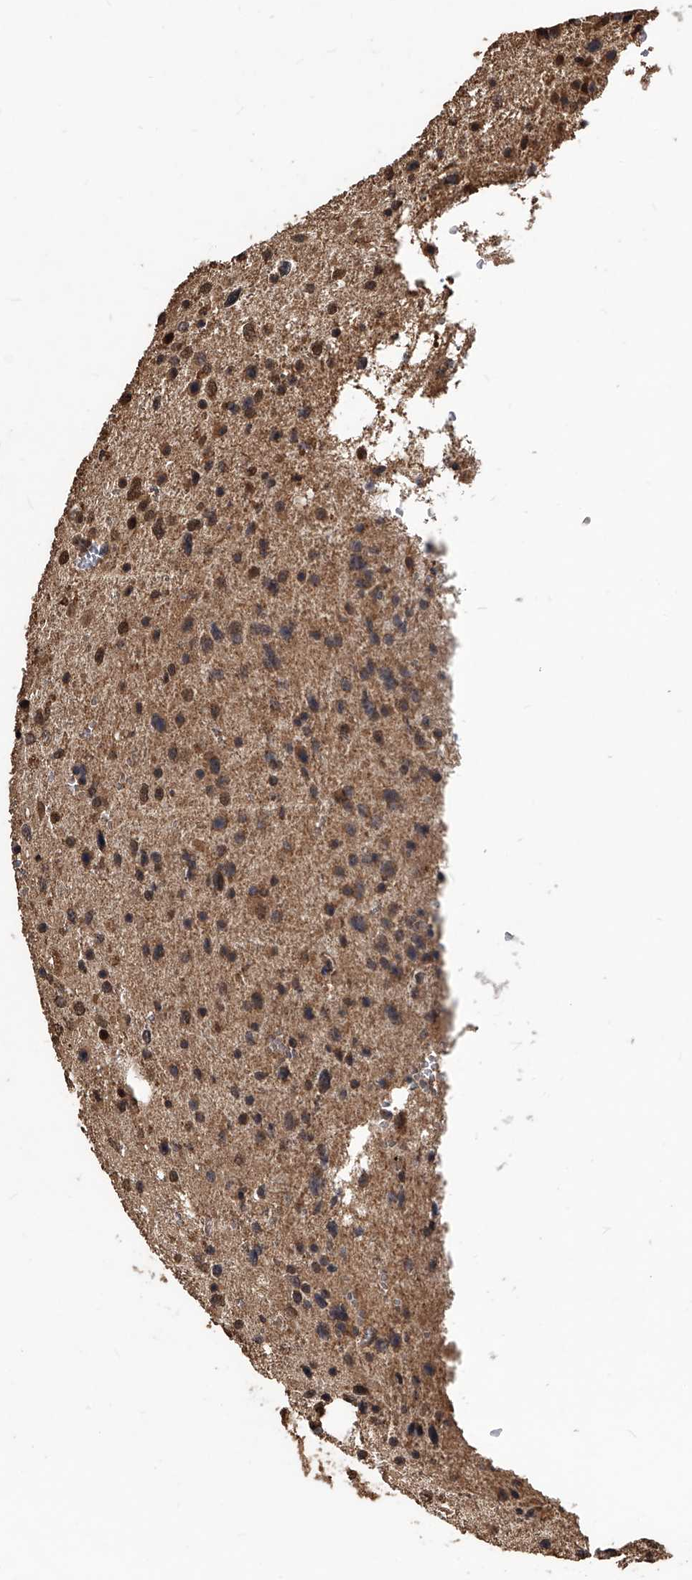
{"staining": {"intensity": "moderate", "quantity": "25%-75%", "location": "cytoplasmic/membranous,nuclear"}, "tissue": "glioma", "cell_type": "Tumor cells", "image_type": "cancer", "snomed": [{"axis": "morphology", "description": "Glioma, malignant, Low grade"}, {"axis": "topography", "description": "Brain"}], "caption": "This photomicrograph reveals immunohistochemistry (IHC) staining of glioma, with medium moderate cytoplasmic/membranous and nuclear expression in about 25%-75% of tumor cells.", "gene": "FBXL4", "patient": {"sex": "female", "age": 37}}